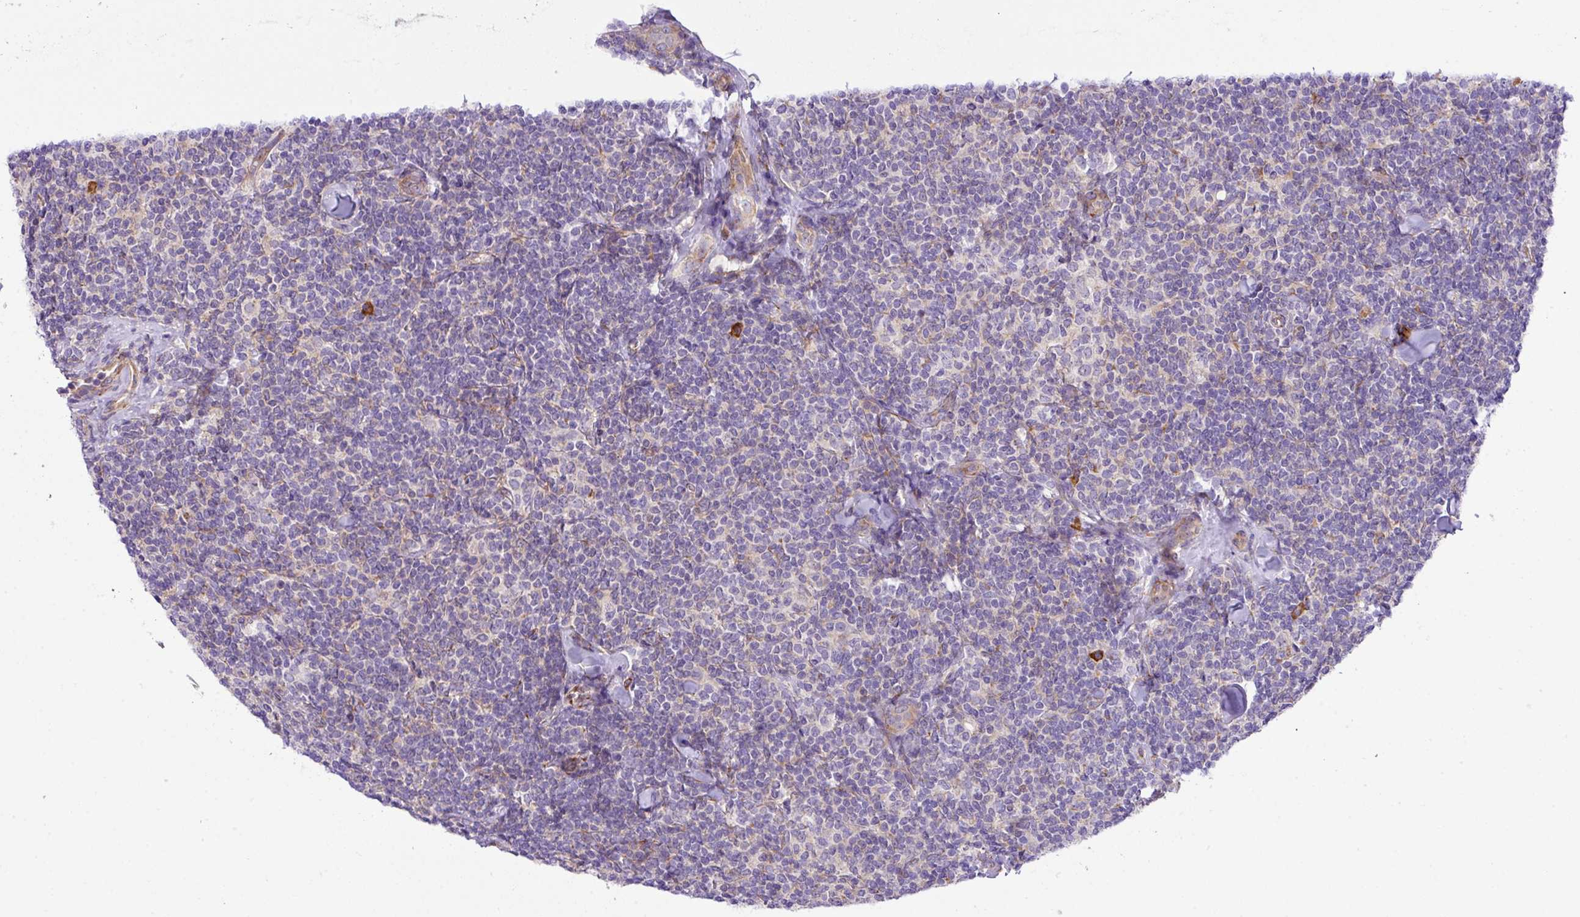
{"staining": {"intensity": "negative", "quantity": "none", "location": "none"}, "tissue": "lymphoma", "cell_type": "Tumor cells", "image_type": "cancer", "snomed": [{"axis": "morphology", "description": "Malignant lymphoma, non-Hodgkin's type, Low grade"}, {"axis": "topography", "description": "Lymph node"}], "caption": "Immunohistochemical staining of lymphoma exhibits no significant staining in tumor cells.", "gene": "CFAP97", "patient": {"sex": "female", "age": 56}}